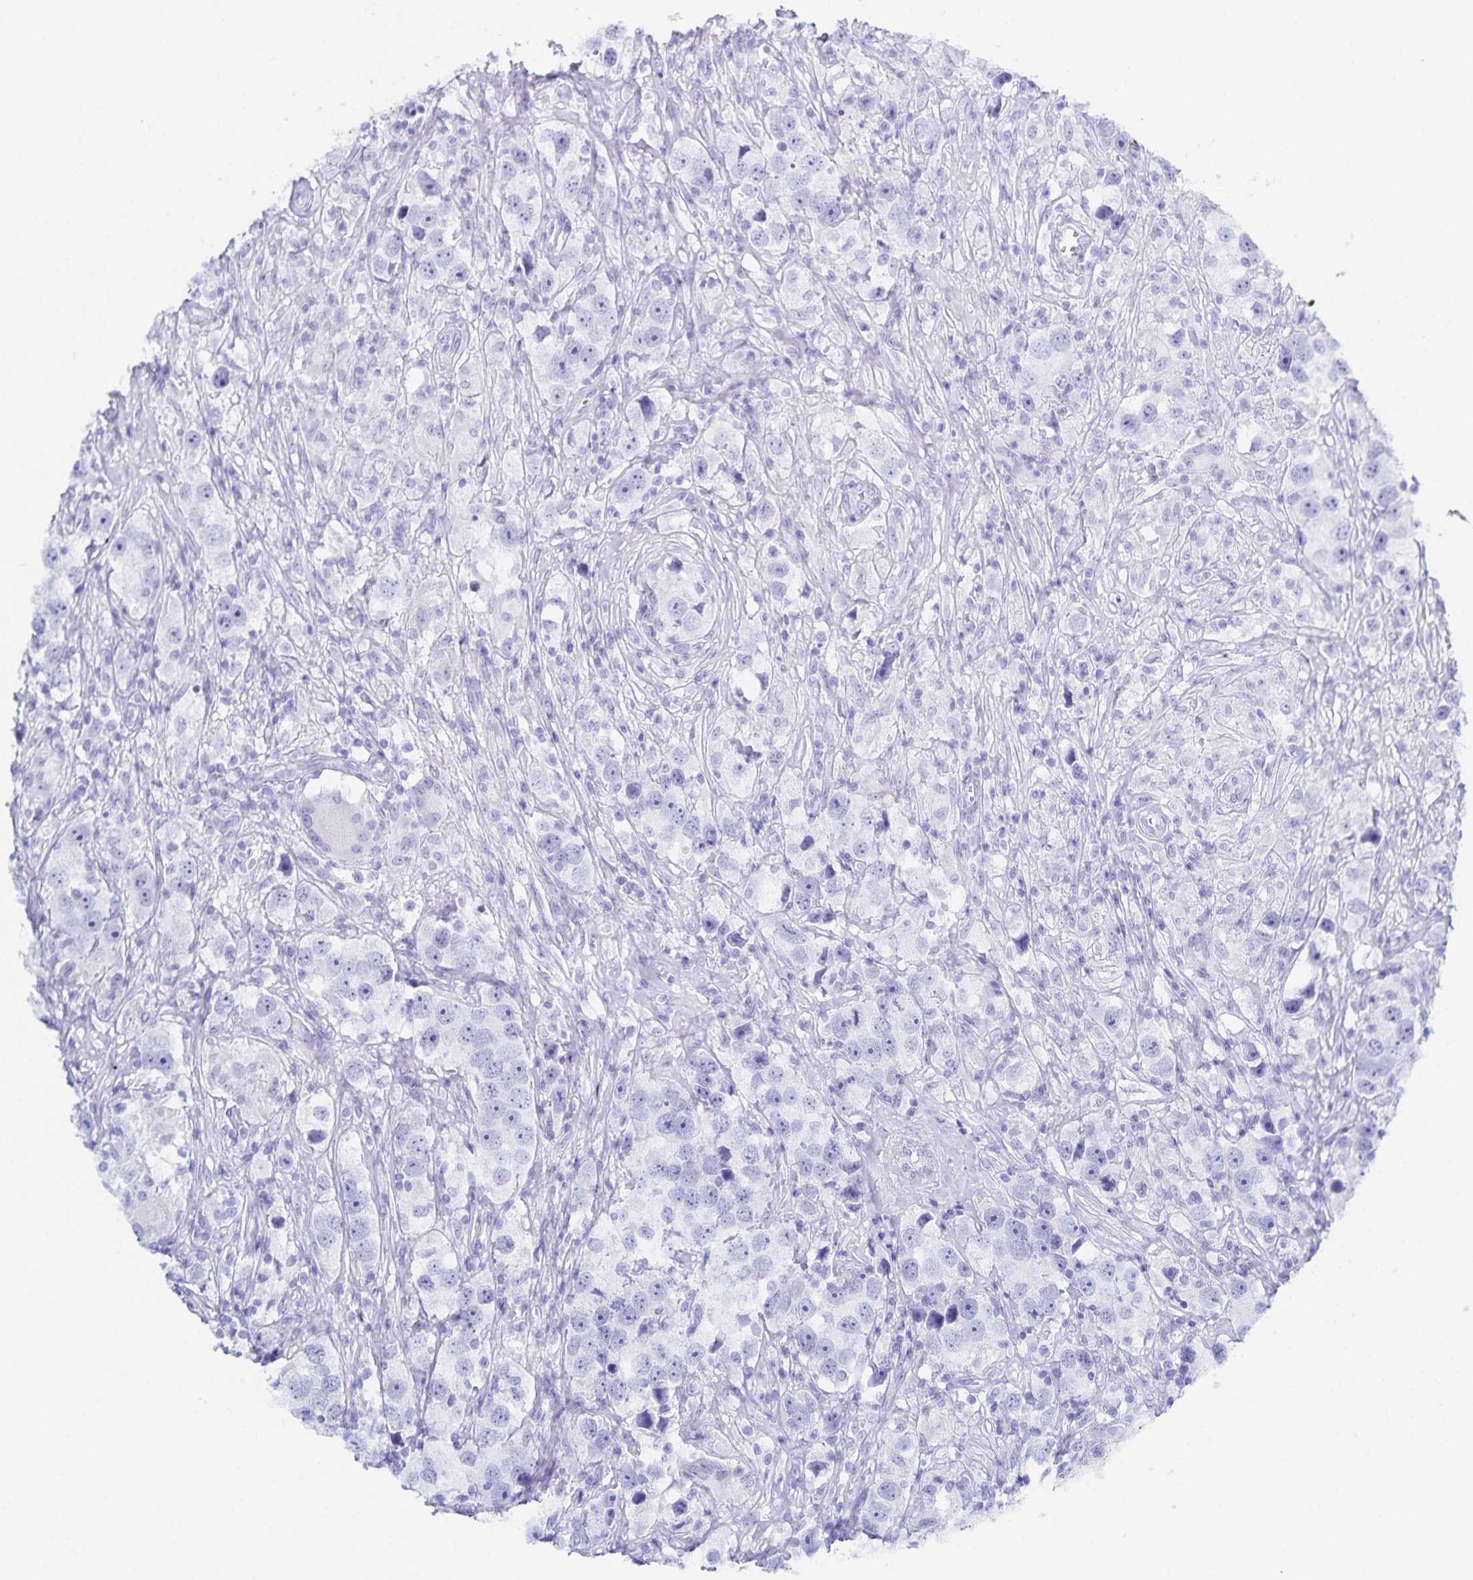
{"staining": {"intensity": "negative", "quantity": "none", "location": "none"}, "tissue": "testis cancer", "cell_type": "Tumor cells", "image_type": "cancer", "snomed": [{"axis": "morphology", "description": "Seminoma, NOS"}, {"axis": "topography", "description": "Testis"}], "caption": "Immunohistochemistry histopathology image of neoplastic tissue: testis cancer stained with DAB displays no significant protein positivity in tumor cells.", "gene": "SNTN", "patient": {"sex": "male", "age": 49}}